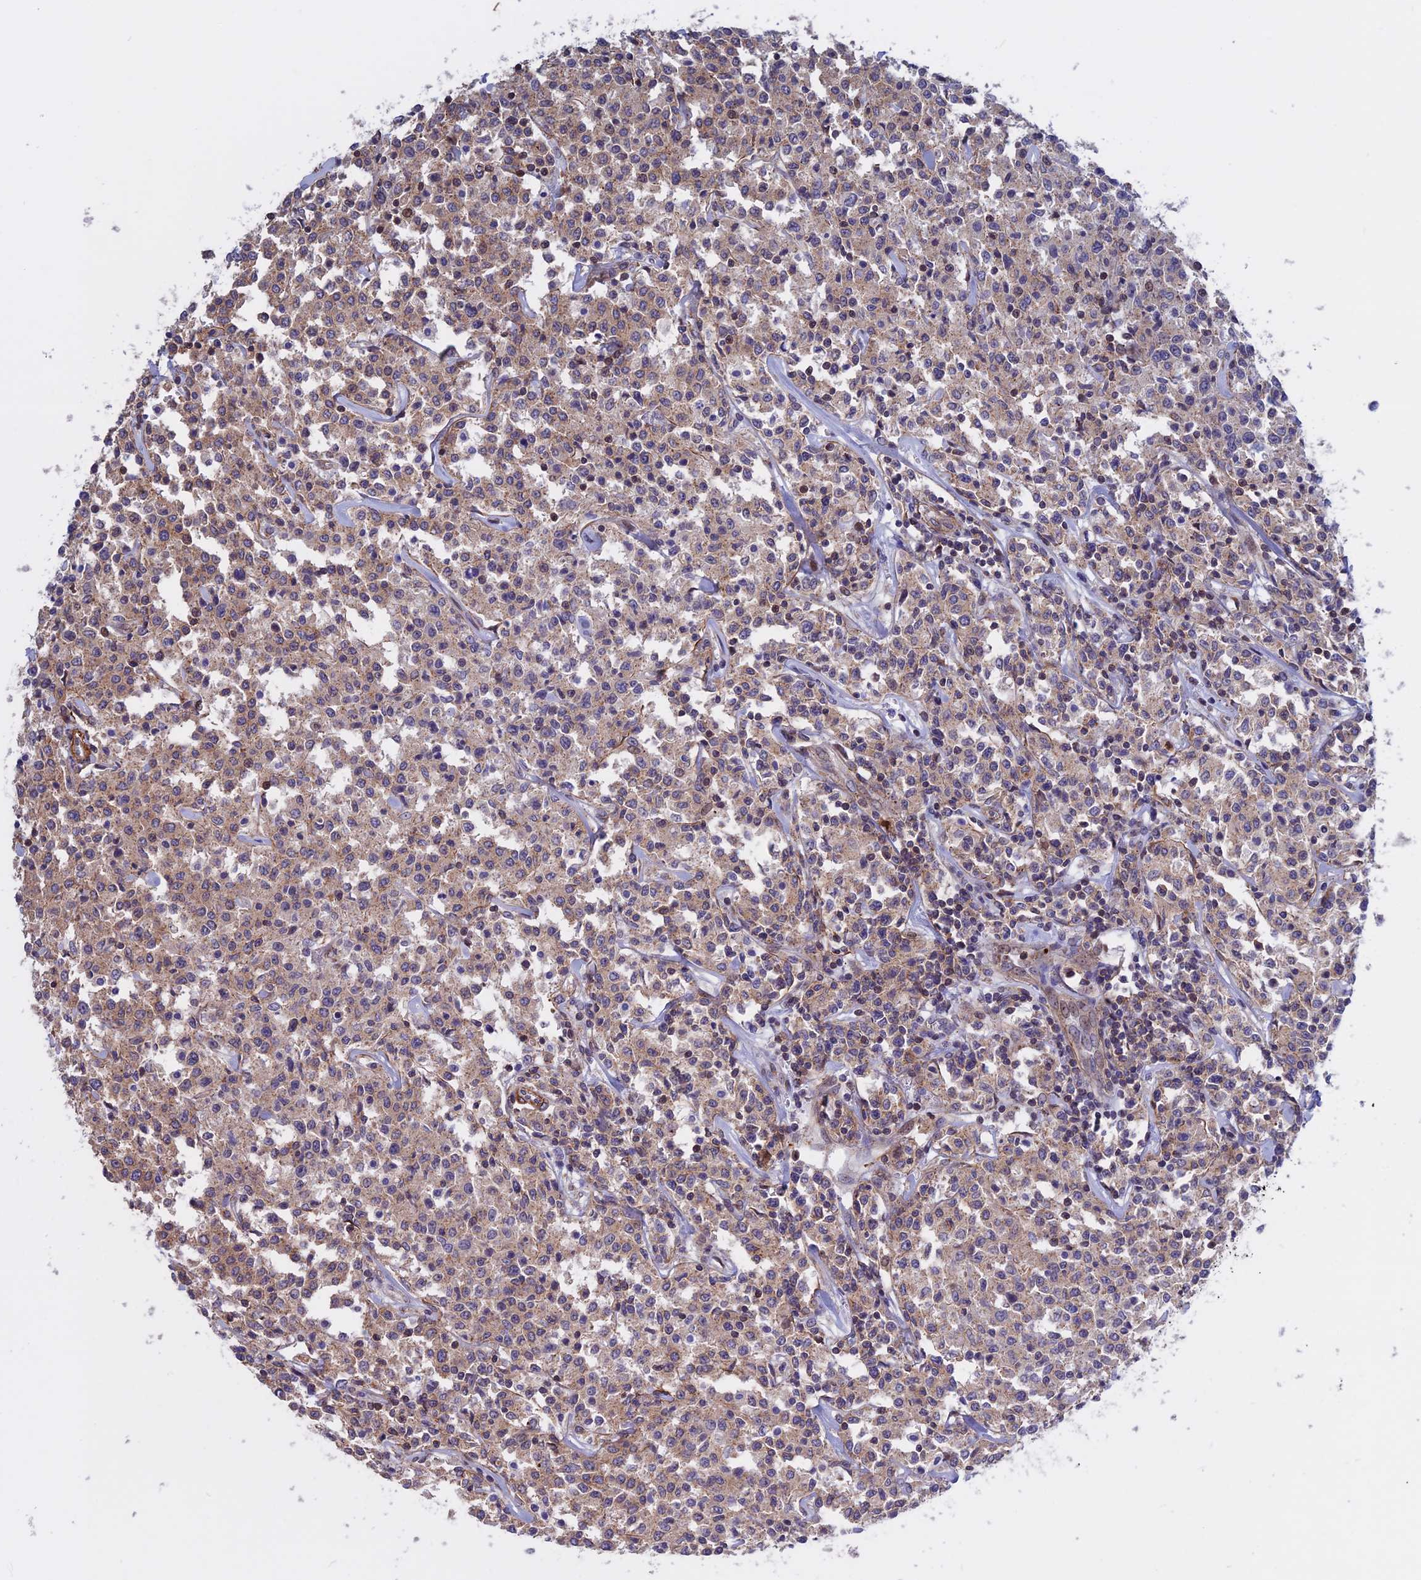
{"staining": {"intensity": "weak", "quantity": ">75%", "location": "cytoplasmic/membranous"}, "tissue": "lymphoma", "cell_type": "Tumor cells", "image_type": "cancer", "snomed": [{"axis": "morphology", "description": "Malignant lymphoma, non-Hodgkin's type, Low grade"}, {"axis": "topography", "description": "Small intestine"}], "caption": "Malignant lymphoma, non-Hodgkin's type (low-grade) stained with IHC exhibits weak cytoplasmic/membranous expression in approximately >75% of tumor cells.", "gene": "LYPD5", "patient": {"sex": "female", "age": 59}}